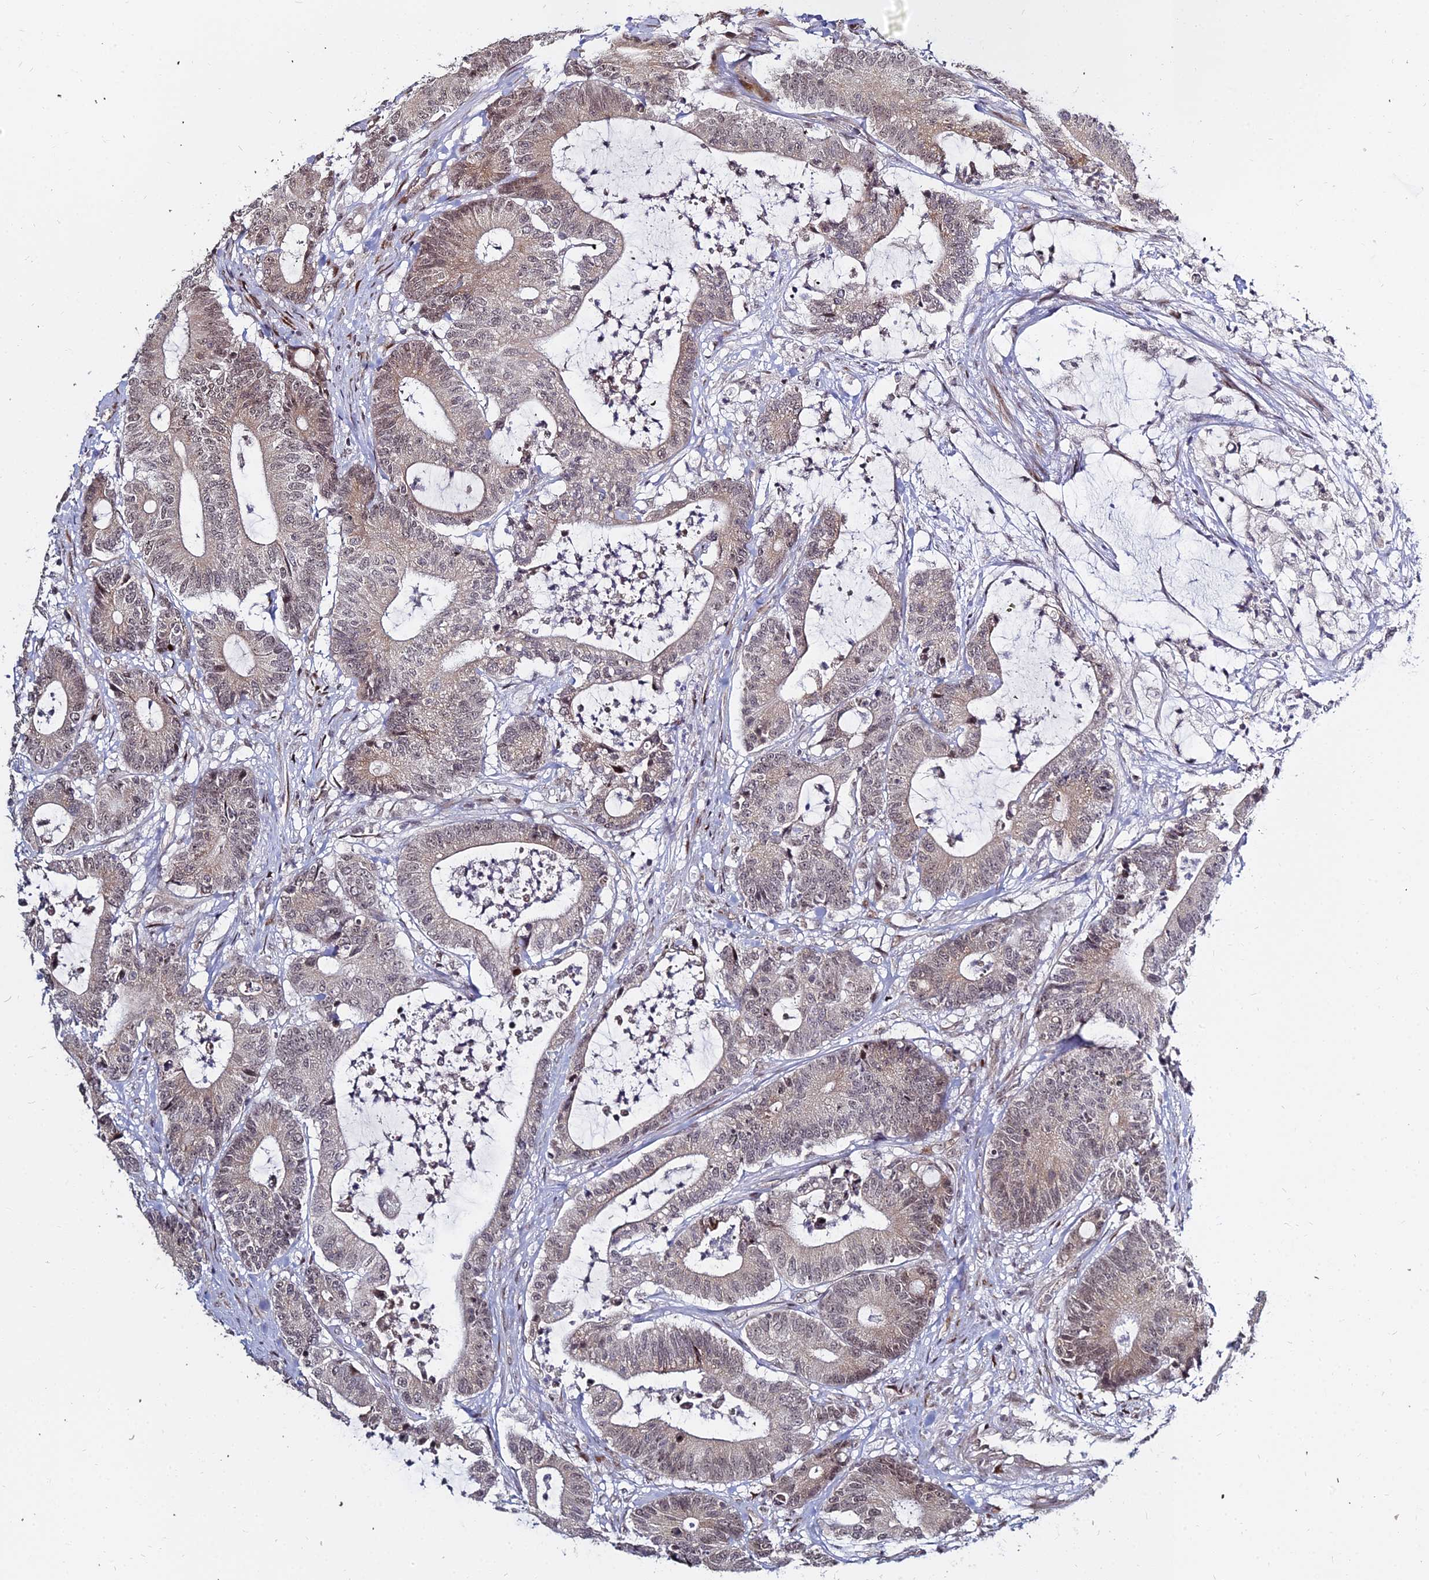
{"staining": {"intensity": "weak", "quantity": "<25%", "location": "nuclear"}, "tissue": "colorectal cancer", "cell_type": "Tumor cells", "image_type": "cancer", "snomed": [{"axis": "morphology", "description": "Adenocarcinoma, NOS"}, {"axis": "topography", "description": "Colon"}], "caption": "Immunohistochemical staining of human adenocarcinoma (colorectal) exhibits no significant staining in tumor cells.", "gene": "ABCA2", "patient": {"sex": "female", "age": 84}}